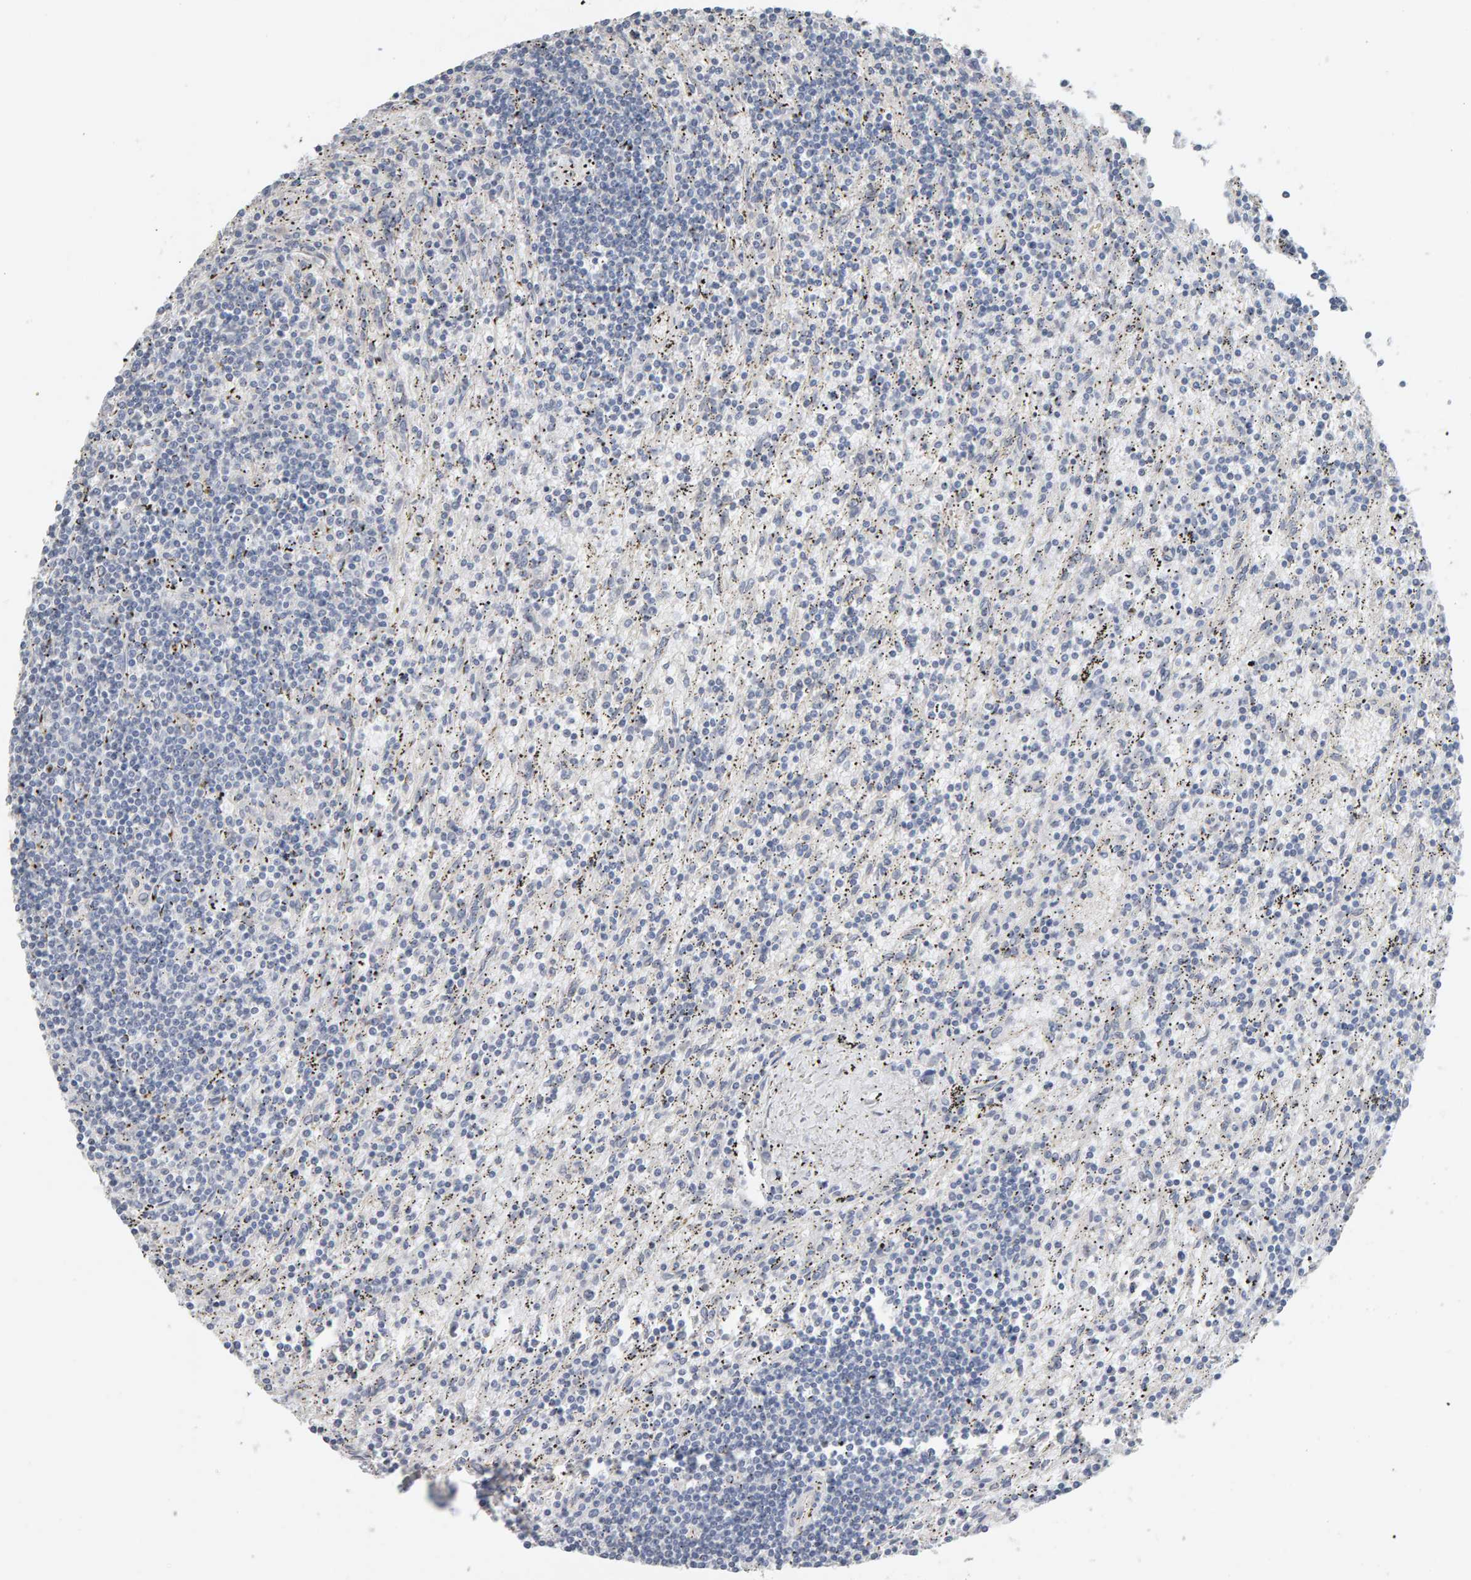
{"staining": {"intensity": "negative", "quantity": "none", "location": "none"}, "tissue": "lymphoma", "cell_type": "Tumor cells", "image_type": "cancer", "snomed": [{"axis": "morphology", "description": "Malignant lymphoma, non-Hodgkin's type, Low grade"}, {"axis": "topography", "description": "Spleen"}], "caption": "IHC image of lymphoma stained for a protein (brown), which displays no positivity in tumor cells.", "gene": "IPPK", "patient": {"sex": "male", "age": 76}}